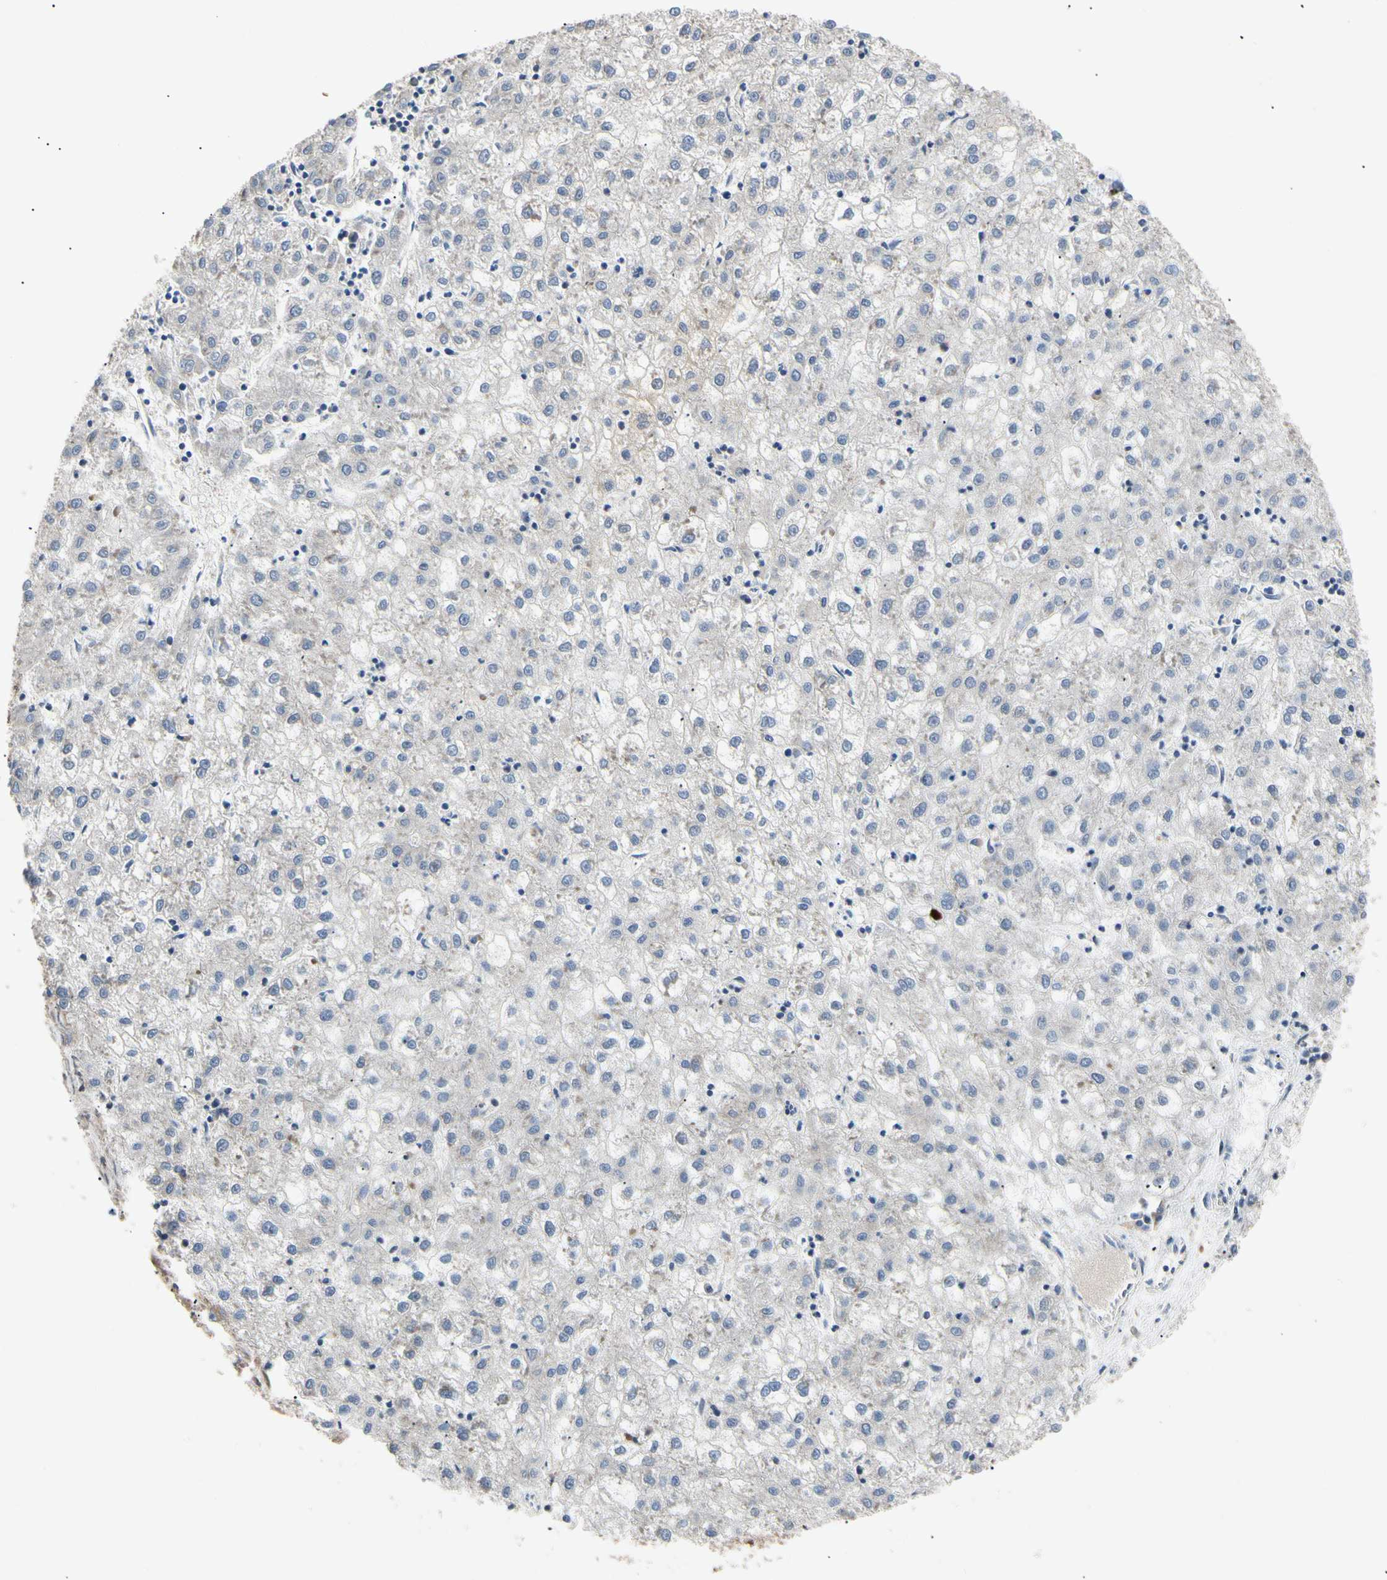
{"staining": {"intensity": "negative", "quantity": "none", "location": "none"}, "tissue": "liver cancer", "cell_type": "Tumor cells", "image_type": "cancer", "snomed": [{"axis": "morphology", "description": "Carcinoma, Hepatocellular, NOS"}, {"axis": "topography", "description": "Liver"}], "caption": "A photomicrograph of human hepatocellular carcinoma (liver) is negative for staining in tumor cells.", "gene": "EIF1AX", "patient": {"sex": "male", "age": 72}}